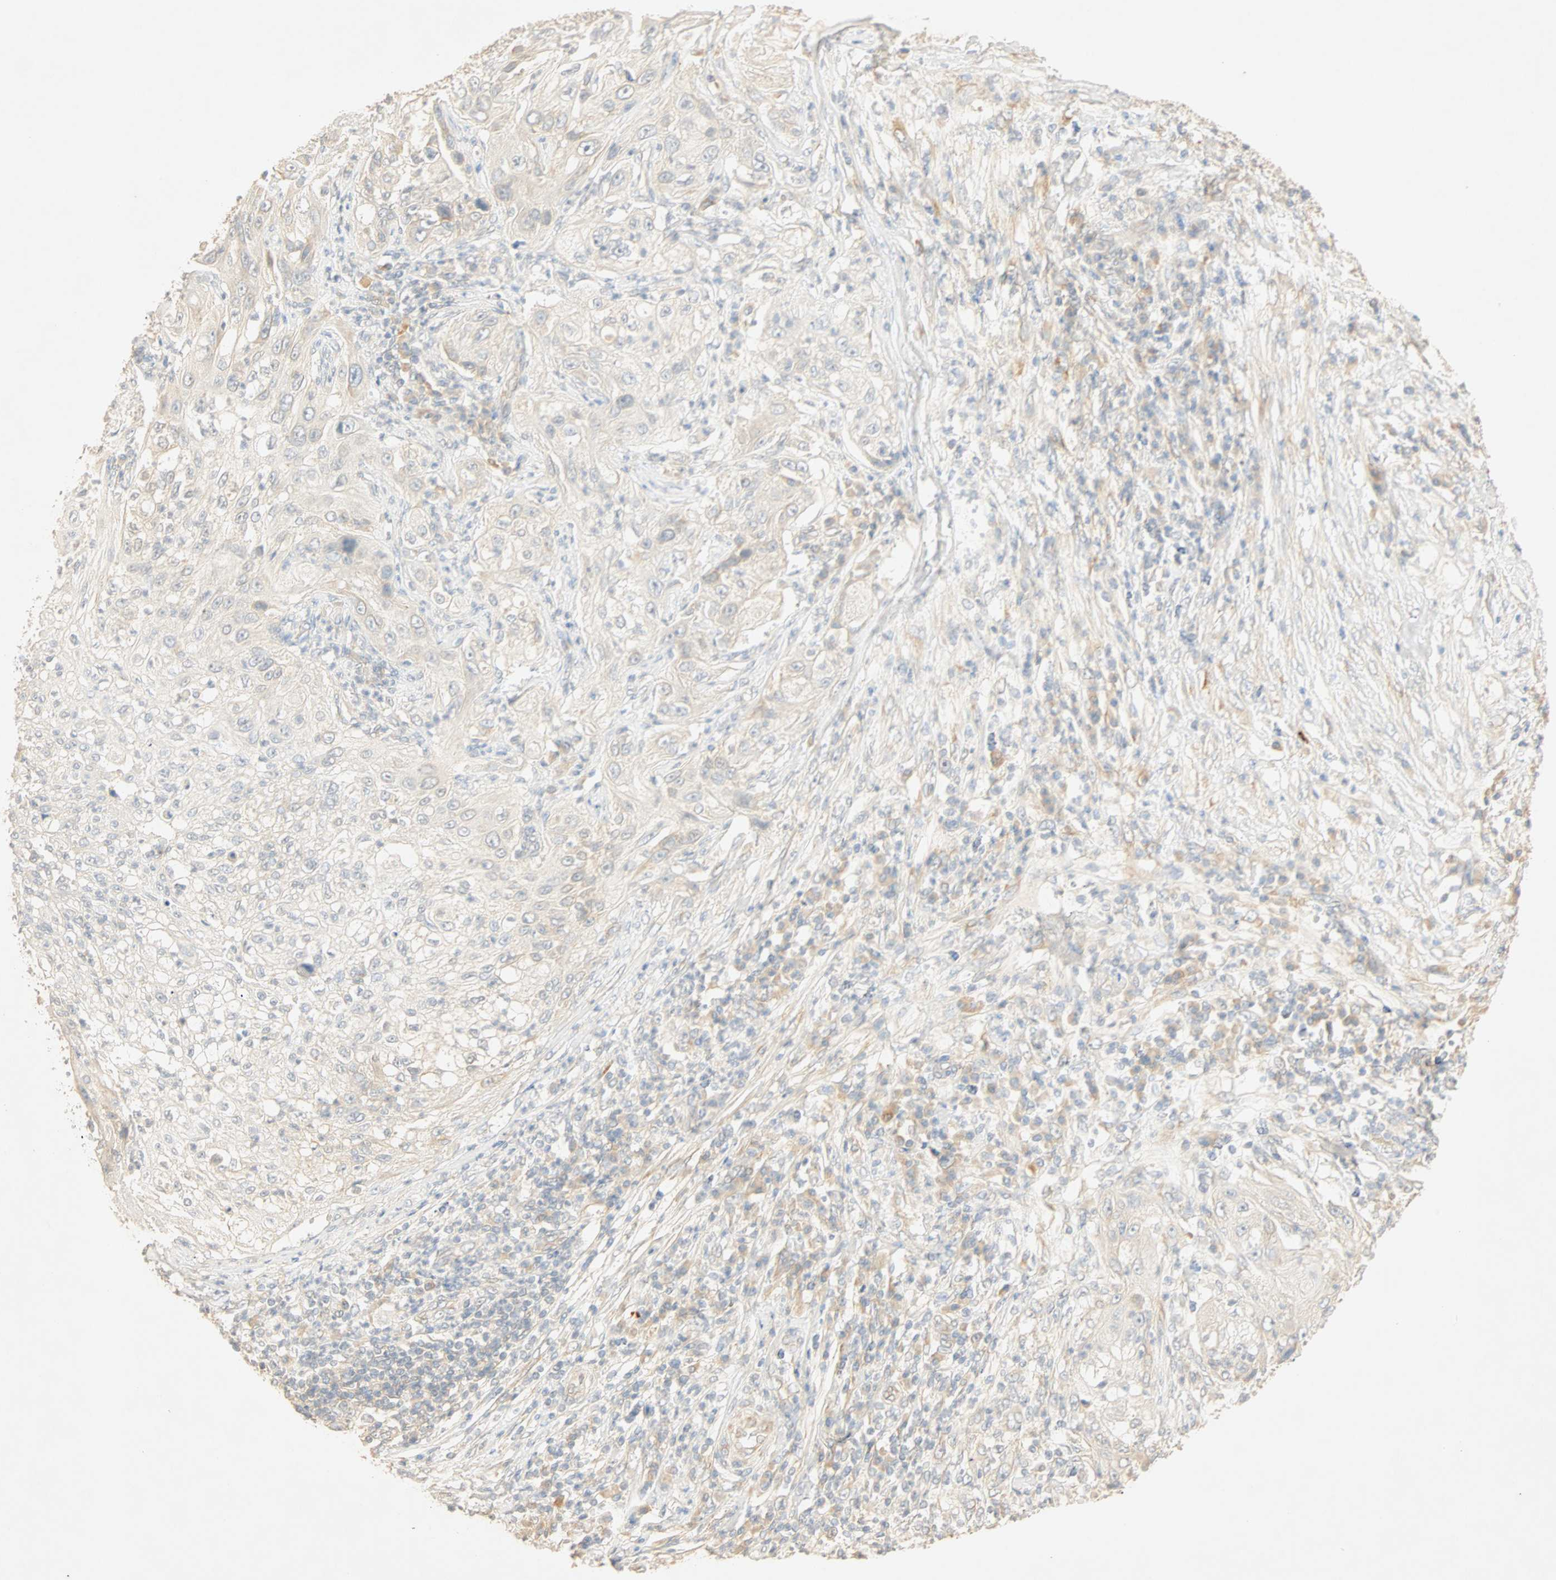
{"staining": {"intensity": "negative", "quantity": "none", "location": "none"}, "tissue": "lung cancer", "cell_type": "Tumor cells", "image_type": "cancer", "snomed": [{"axis": "morphology", "description": "Inflammation, NOS"}, {"axis": "morphology", "description": "Squamous cell carcinoma, NOS"}, {"axis": "topography", "description": "Lymph node"}, {"axis": "topography", "description": "Soft tissue"}, {"axis": "topography", "description": "Lung"}], "caption": "Lung cancer was stained to show a protein in brown. There is no significant positivity in tumor cells.", "gene": "SELENBP1", "patient": {"sex": "male", "age": 66}}